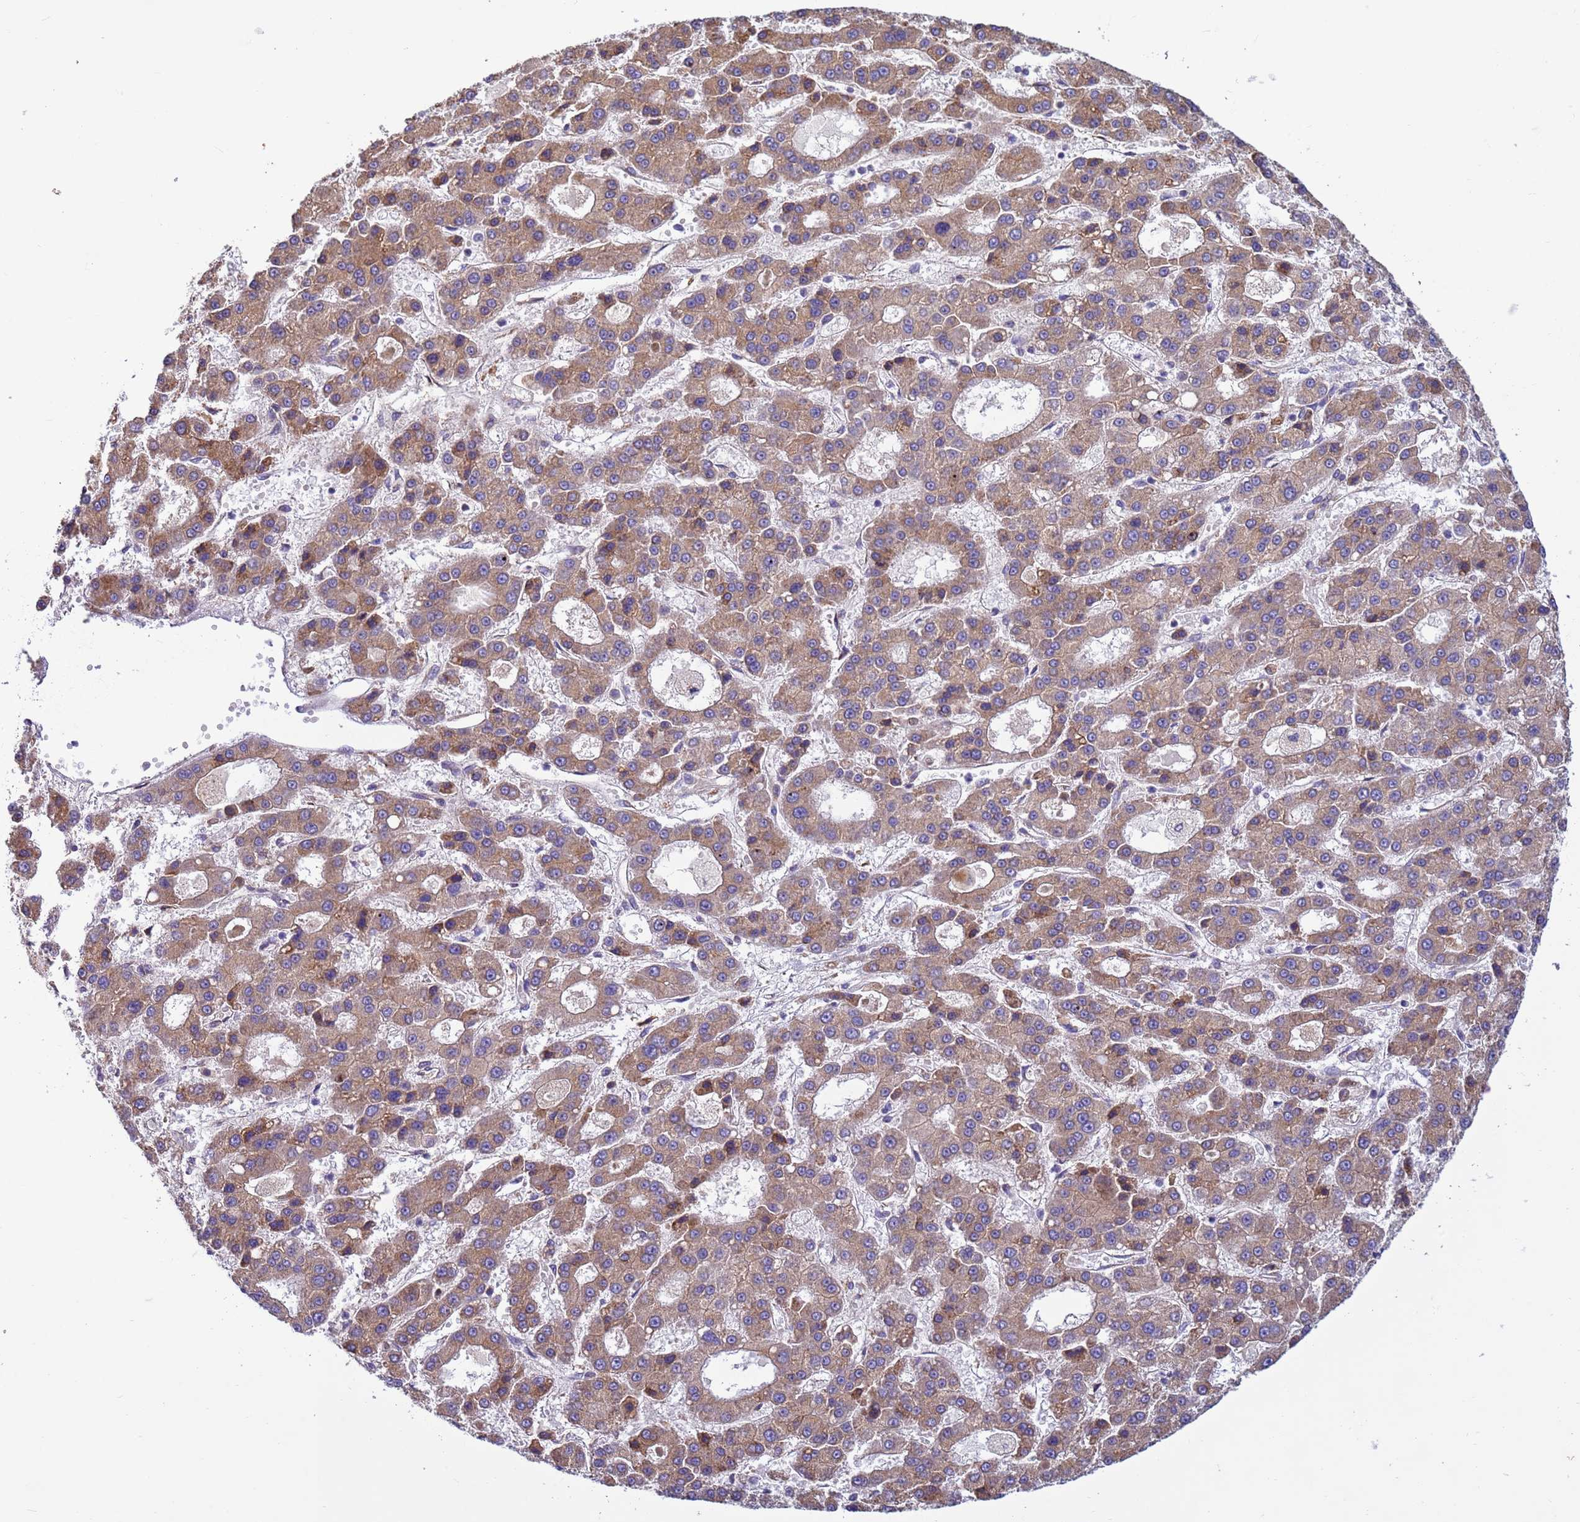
{"staining": {"intensity": "moderate", "quantity": ">75%", "location": "cytoplasmic/membranous"}, "tissue": "liver cancer", "cell_type": "Tumor cells", "image_type": "cancer", "snomed": [{"axis": "morphology", "description": "Carcinoma, Hepatocellular, NOS"}, {"axis": "topography", "description": "Liver"}], "caption": "An immunohistochemistry histopathology image of tumor tissue is shown. Protein staining in brown labels moderate cytoplasmic/membranous positivity in liver hepatocellular carcinoma within tumor cells.", "gene": "THAP5", "patient": {"sex": "male", "age": 70}}